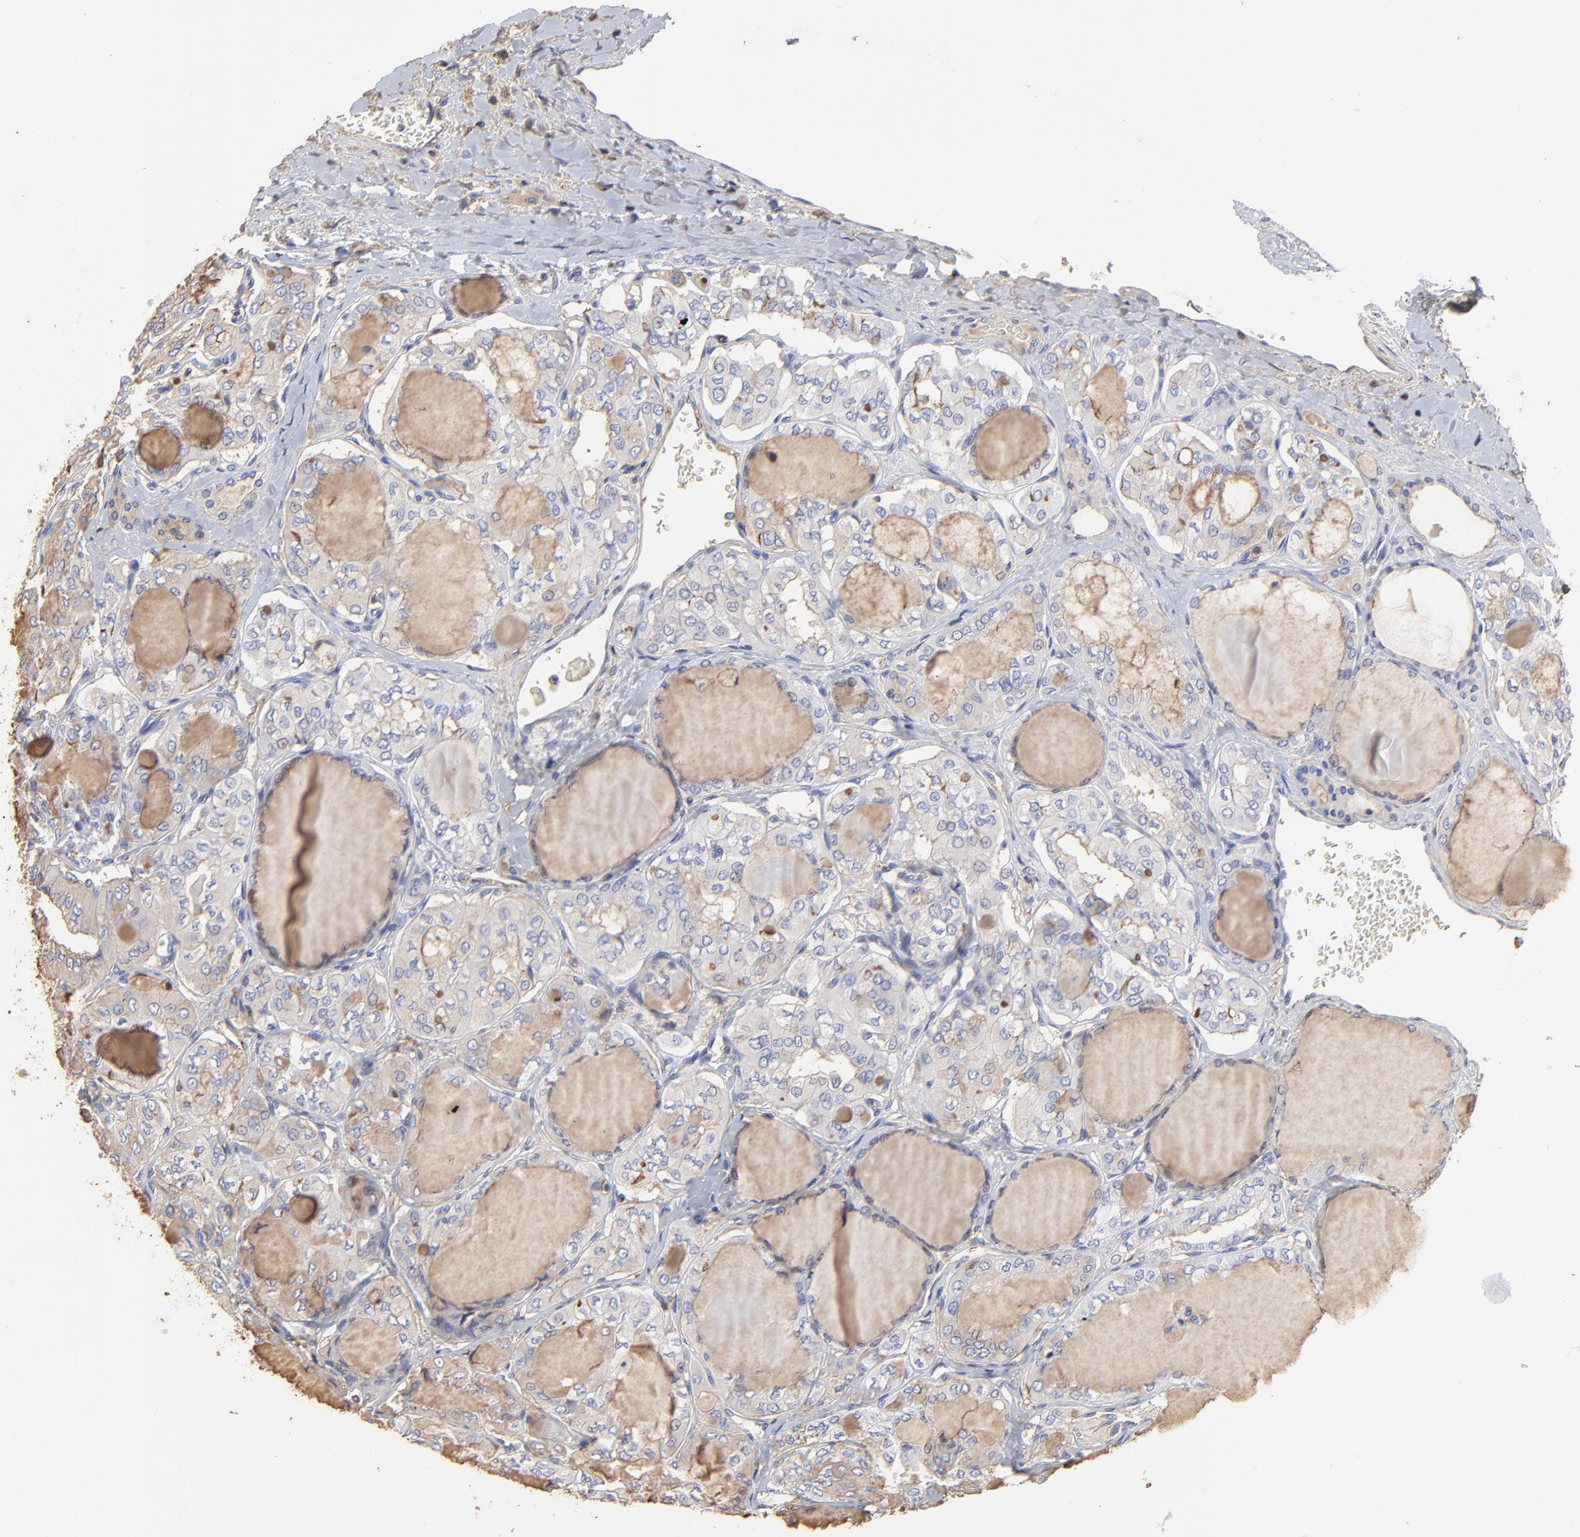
{"staining": {"intensity": "weak", "quantity": "<25%", "location": "cytoplasmic/membranous"}, "tissue": "thyroid cancer", "cell_type": "Tumor cells", "image_type": "cancer", "snomed": [{"axis": "morphology", "description": "Papillary adenocarcinoma, NOS"}, {"axis": "topography", "description": "Thyroid gland"}], "caption": "Tumor cells show no significant positivity in thyroid cancer (papillary adenocarcinoma).", "gene": "ANXA6", "patient": {"sex": "male", "age": 20}}